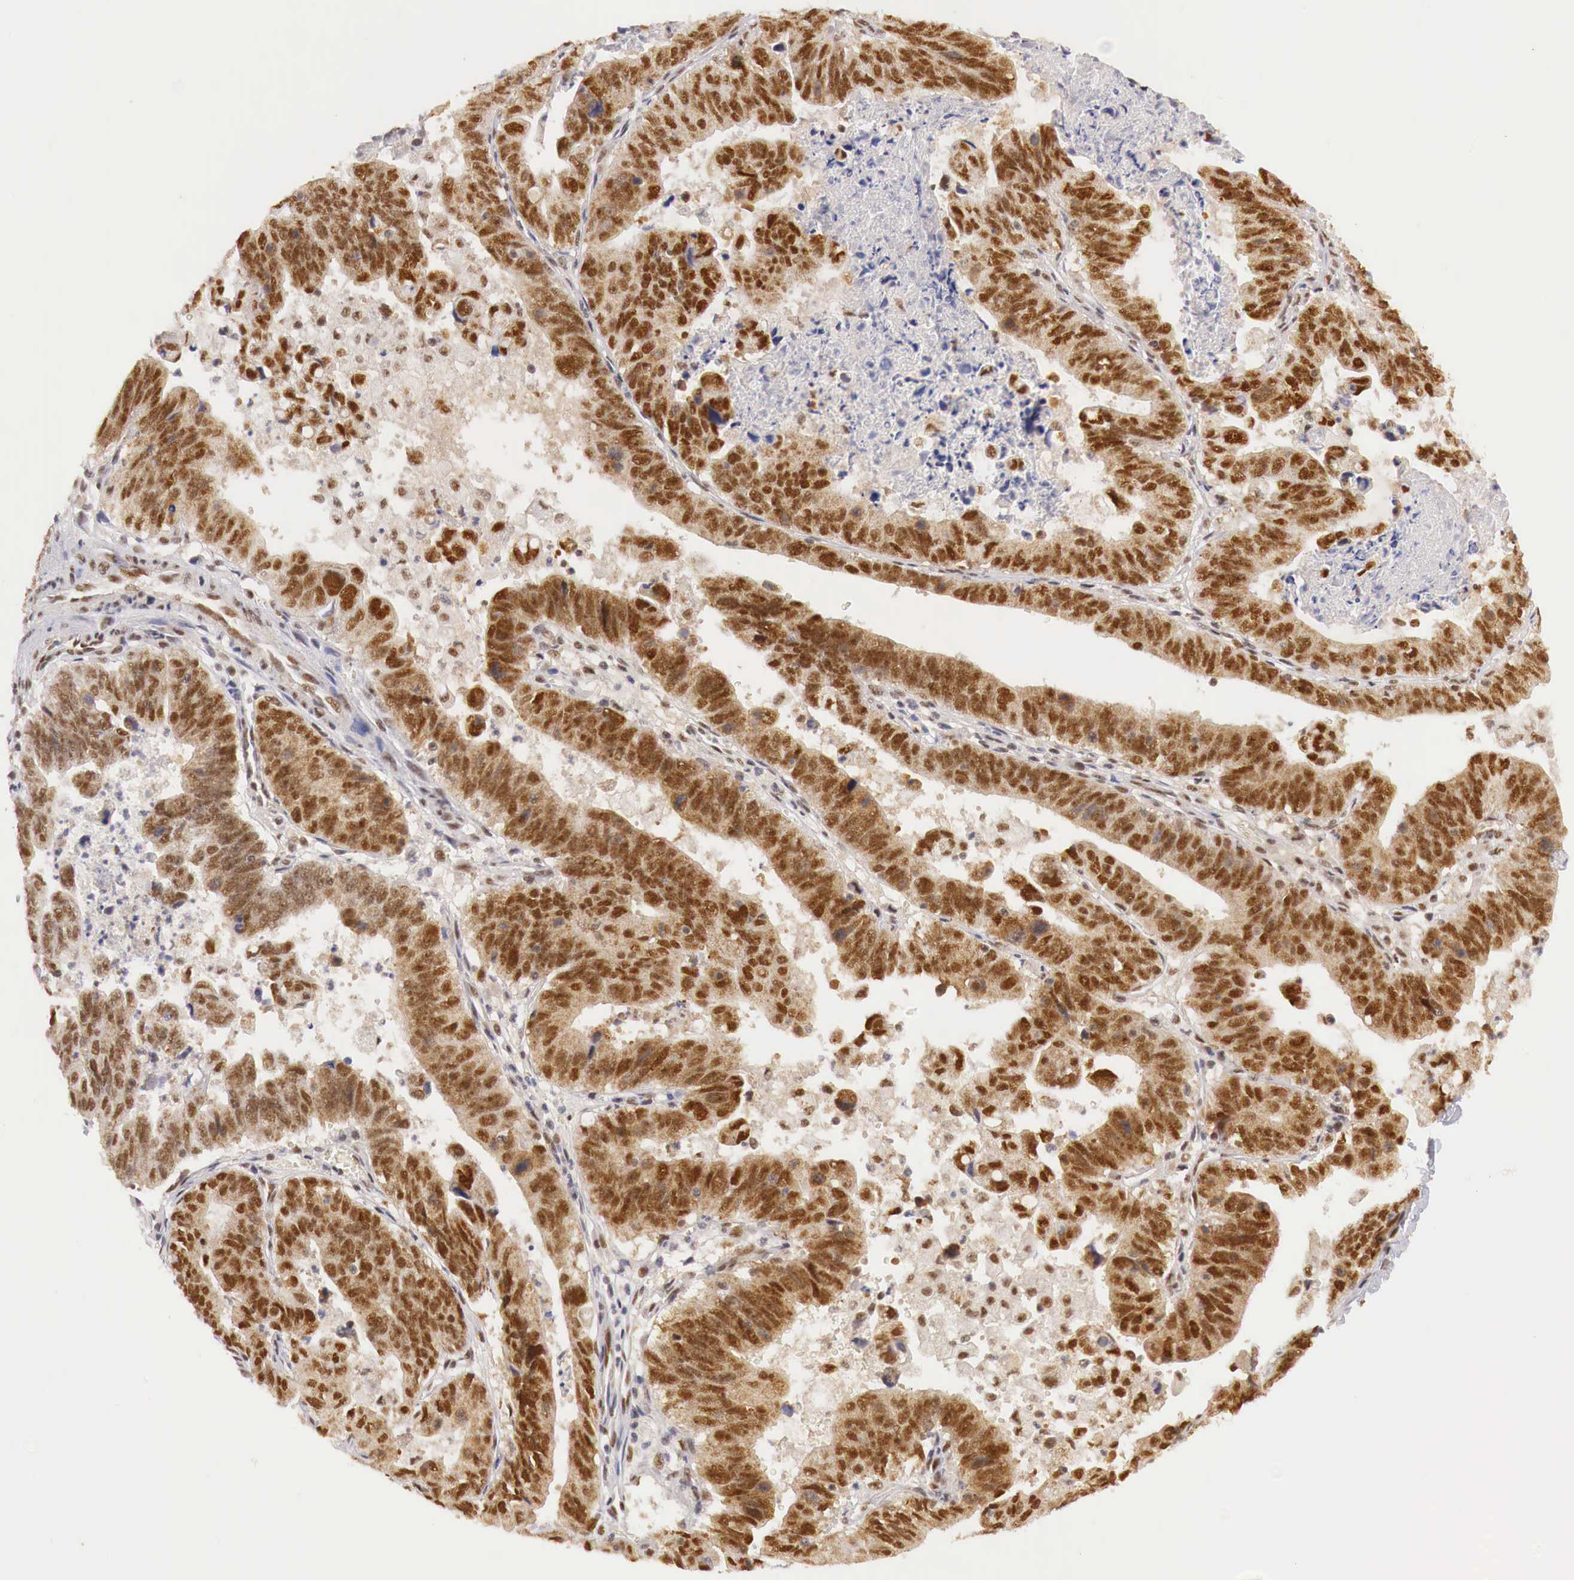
{"staining": {"intensity": "strong", "quantity": ">75%", "location": "cytoplasmic/membranous,nuclear"}, "tissue": "stomach cancer", "cell_type": "Tumor cells", "image_type": "cancer", "snomed": [{"axis": "morphology", "description": "Adenocarcinoma, NOS"}, {"axis": "topography", "description": "Stomach, upper"}], "caption": "Tumor cells reveal strong cytoplasmic/membranous and nuclear expression in about >75% of cells in stomach adenocarcinoma.", "gene": "GPKOW", "patient": {"sex": "female", "age": 50}}